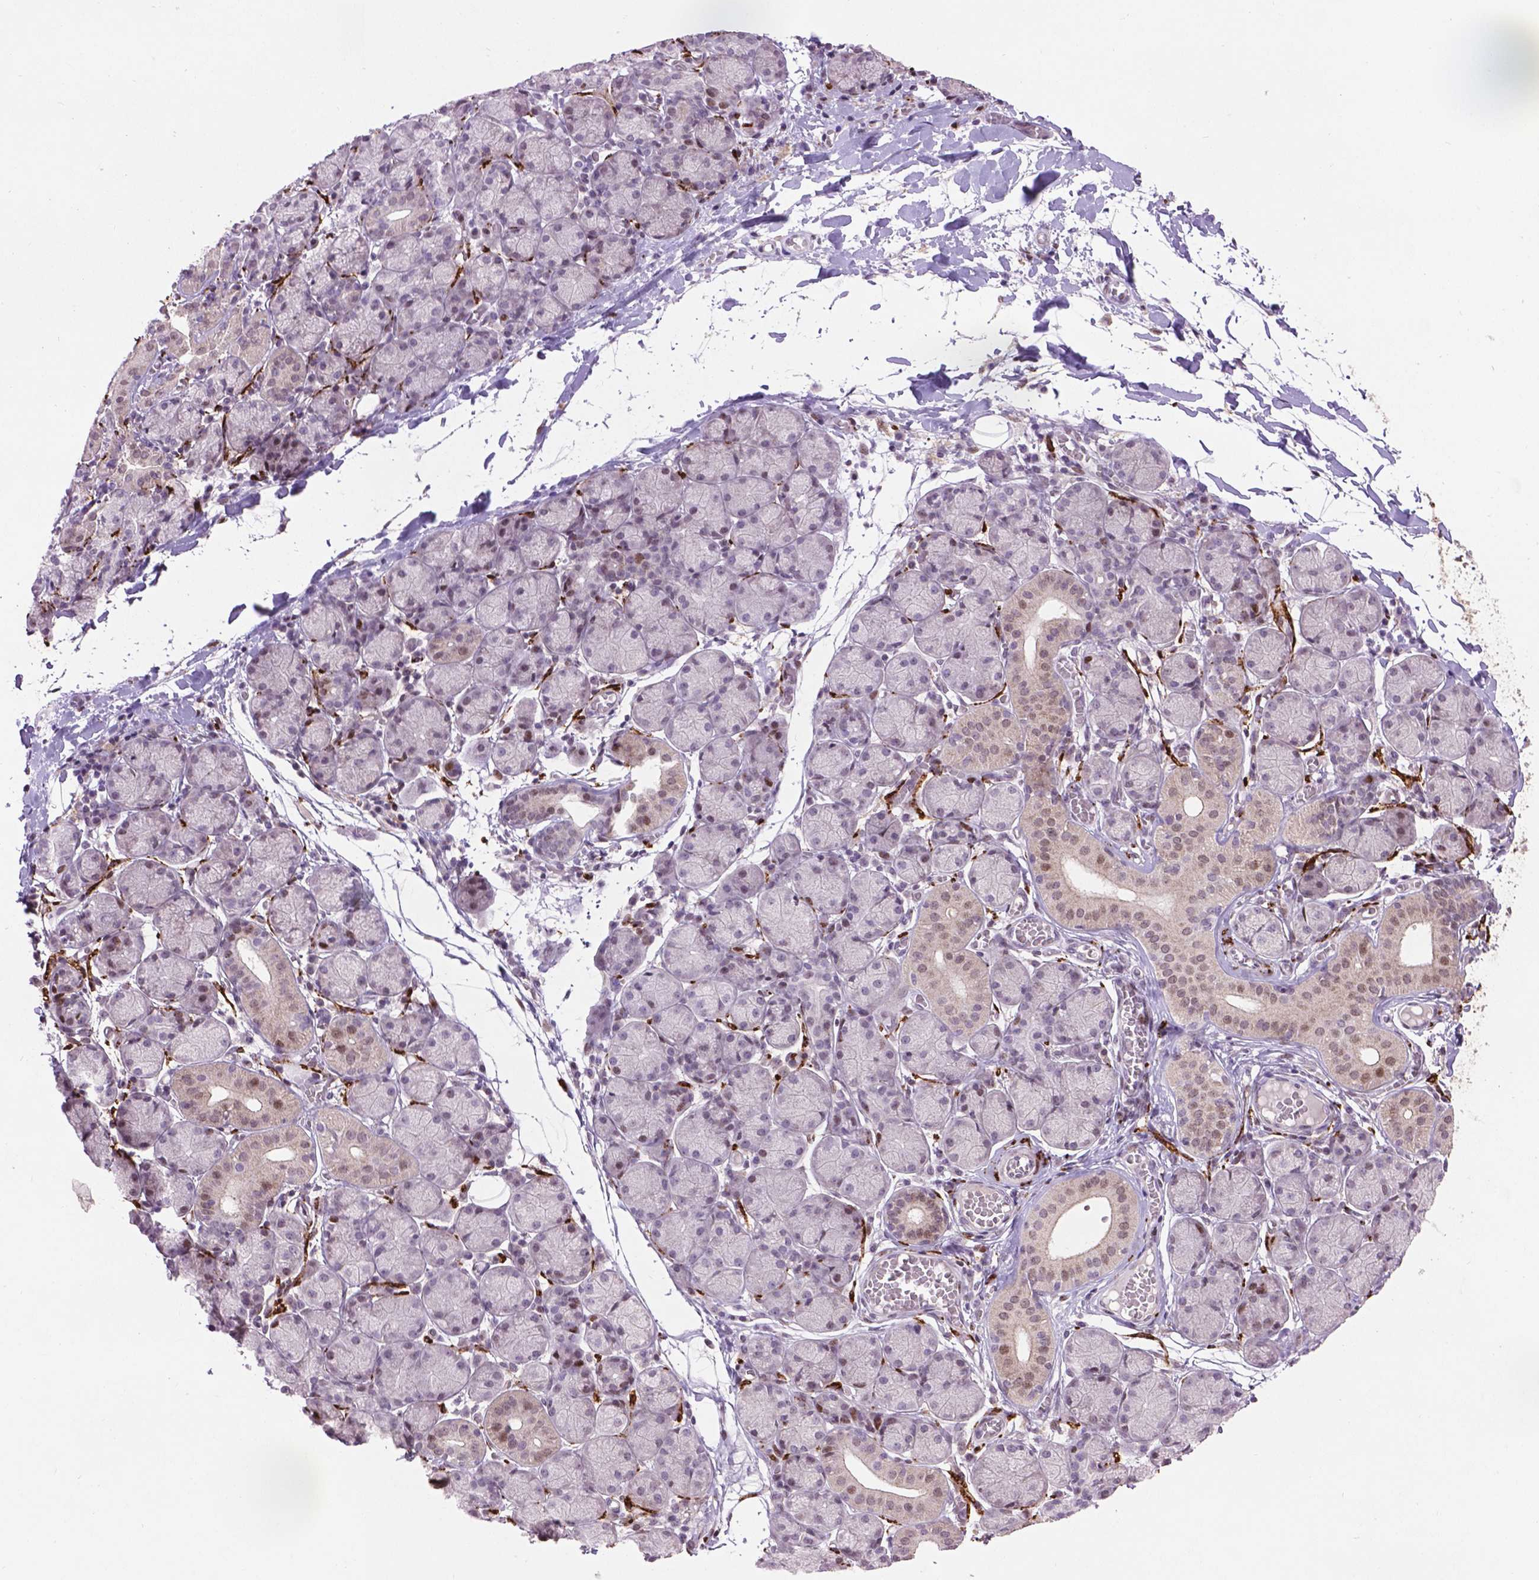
{"staining": {"intensity": "moderate", "quantity": "<25%", "location": "nuclear"}, "tissue": "salivary gland", "cell_type": "Glandular cells", "image_type": "normal", "snomed": [{"axis": "morphology", "description": "Normal tissue, NOS"}, {"axis": "topography", "description": "Salivary gland"}], "caption": "A micrograph of salivary gland stained for a protein shows moderate nuclear brown staining in glandular cells. (DAB IHC, brown staining for protein, blue staining for nuclei).", "gene": "TH", "patient": {"sex": "female", "age": 24}}